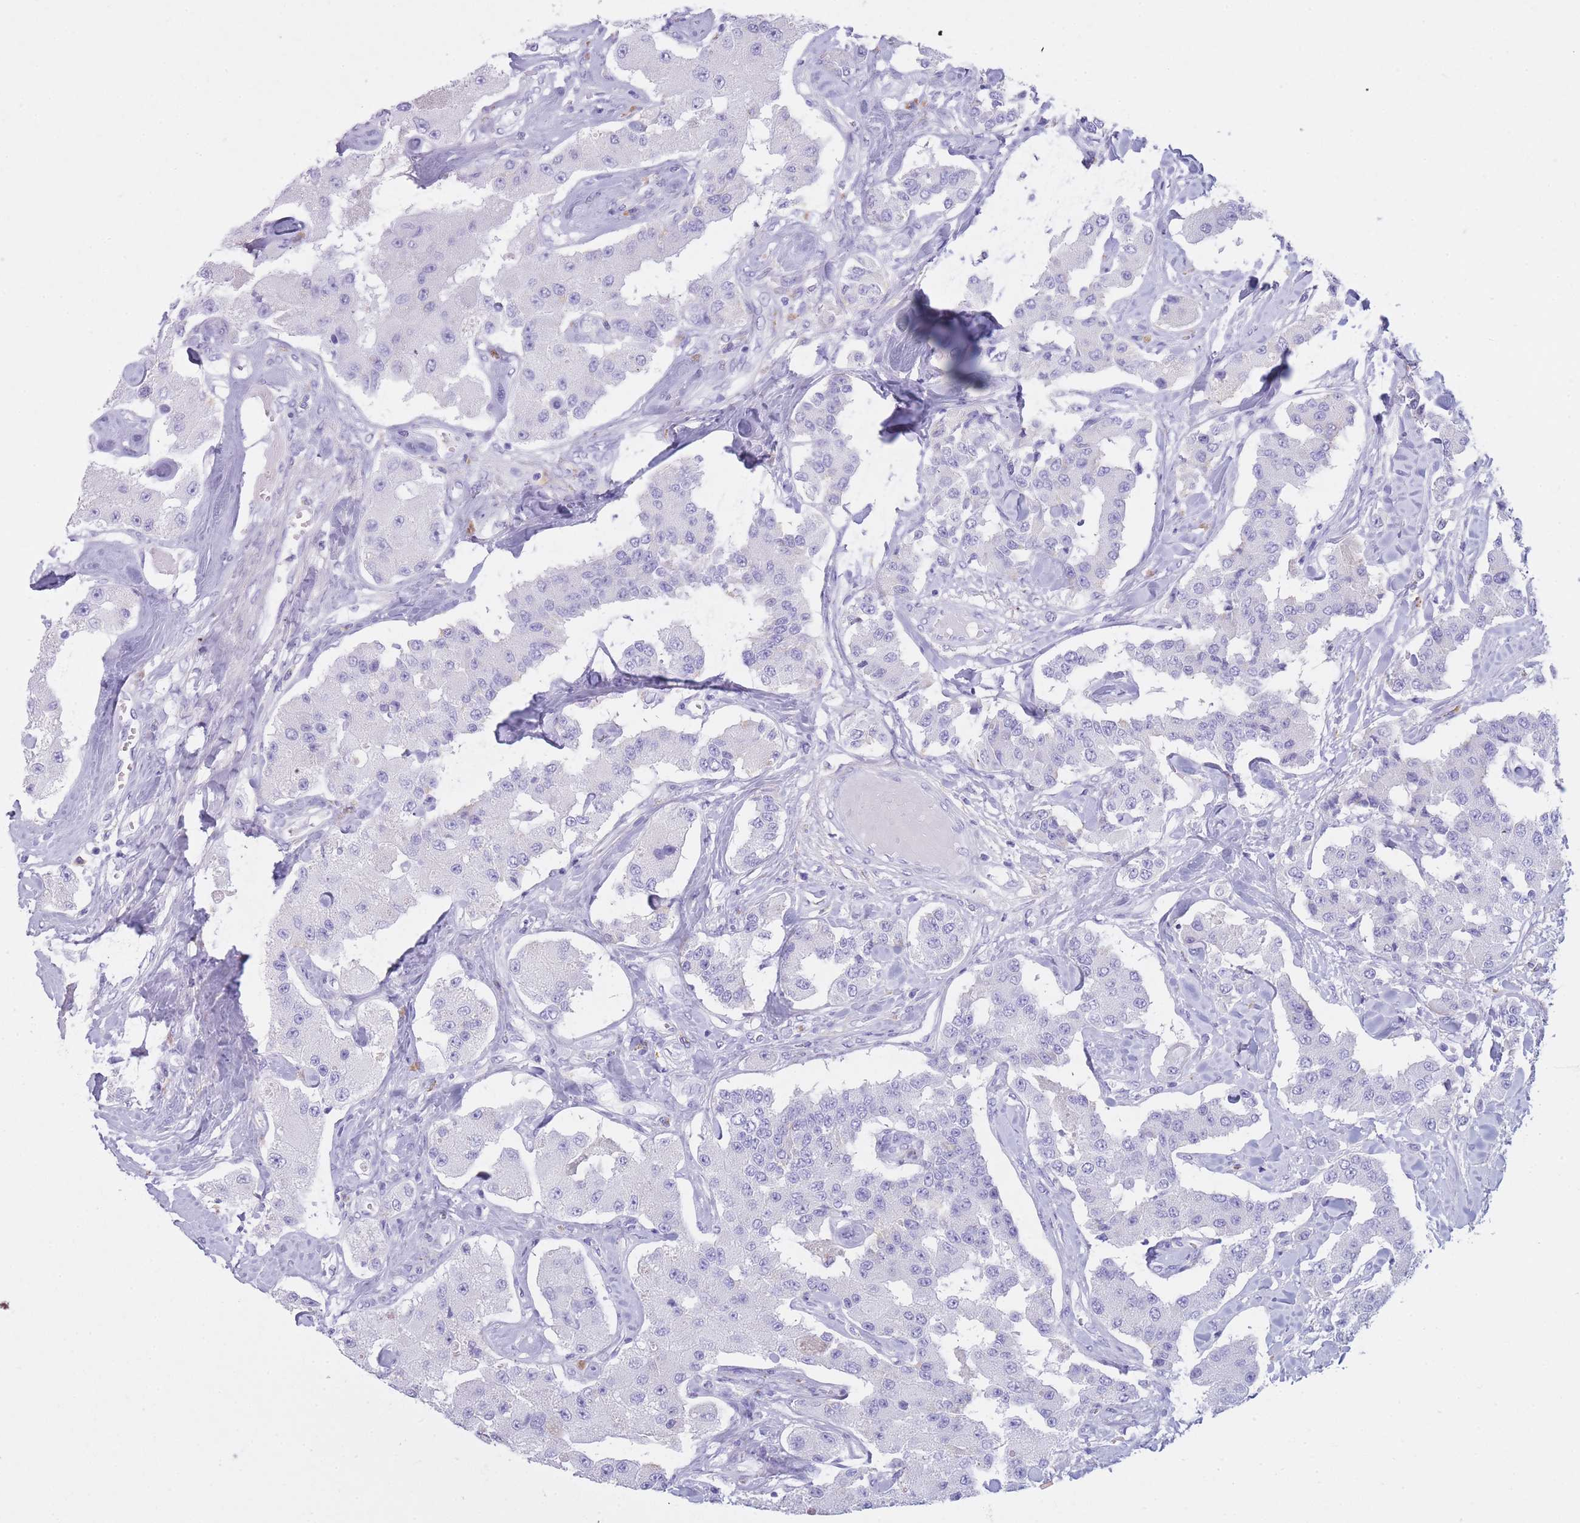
{"staining": {"intensity": "negative", "quantity": "none", "location": "none"}, "tissue": "carcinoid", "cell_type": "Tumor cells", "image_type": "cancer", "snomed": [{"axis": "morphology", "description": "Carcinoid, malignant, NOS"}, {"axis": "topography", "description": "Pancreas"}], "caption": "Micrograph shows no significant protein positivity in tumor cells of carcinoid.", "gene": "PLBD1", "patient": {"sex": "male", "age": 41}}